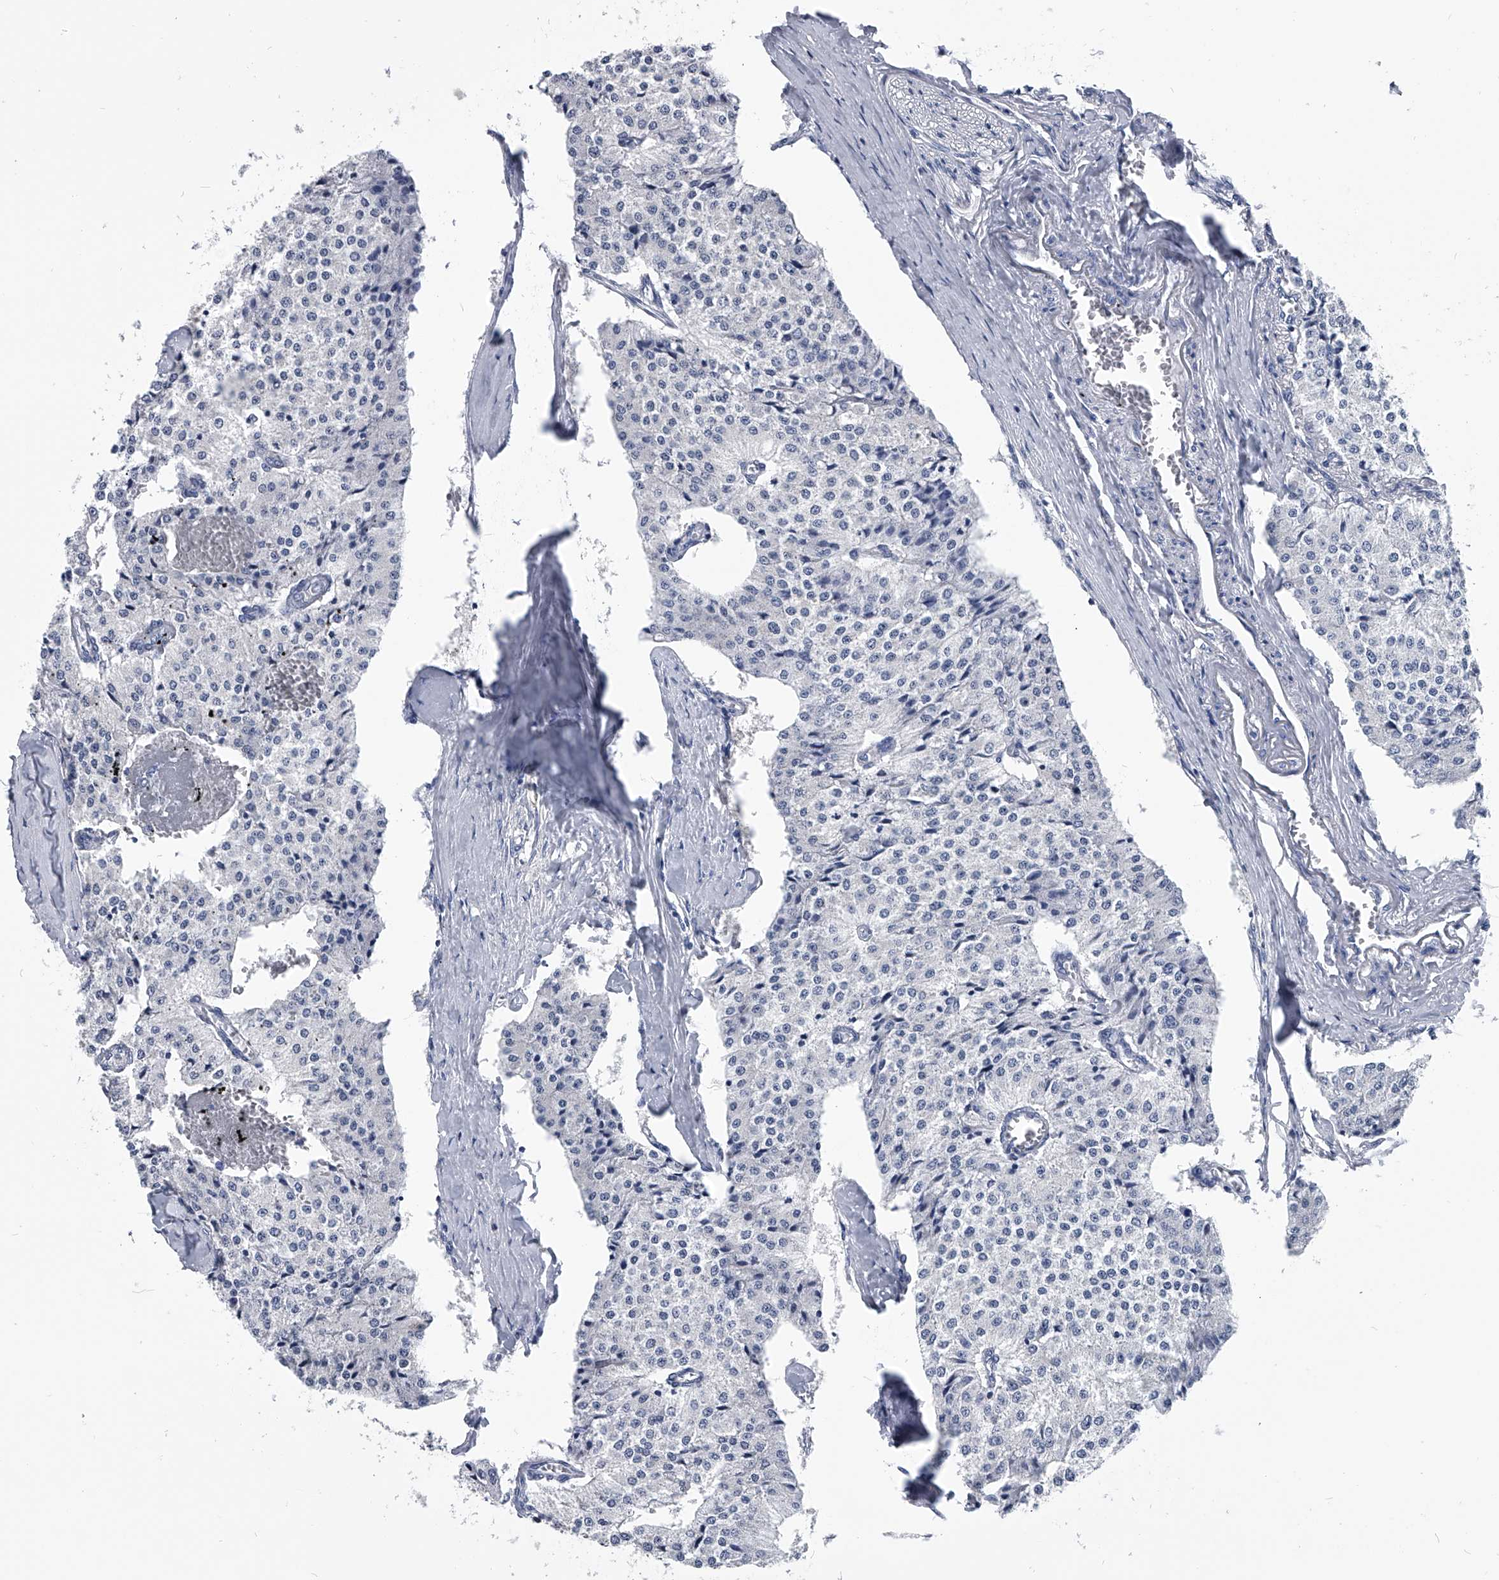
{"staining": {"intensity": "negative", "quantity": "none", "location": "none"}, "tissue": "carcinoid", "cell_type": "Tumor cells", "image_type": "cancer", "snomed": [{"axis": "morphology", "description": "Carcinoid, malignant, NOS"}, {"axis": "topography", "description": "Colon"}], "caption": "Tumor cells show no significant protein staining in carcinoid (malignant). (DAB (3,3'-diaminobenzidine) IHC visualized using brightfield microscopy, high magnification).", "gene": "PDXK", "patient": {"sex": "female", "age": 52}}